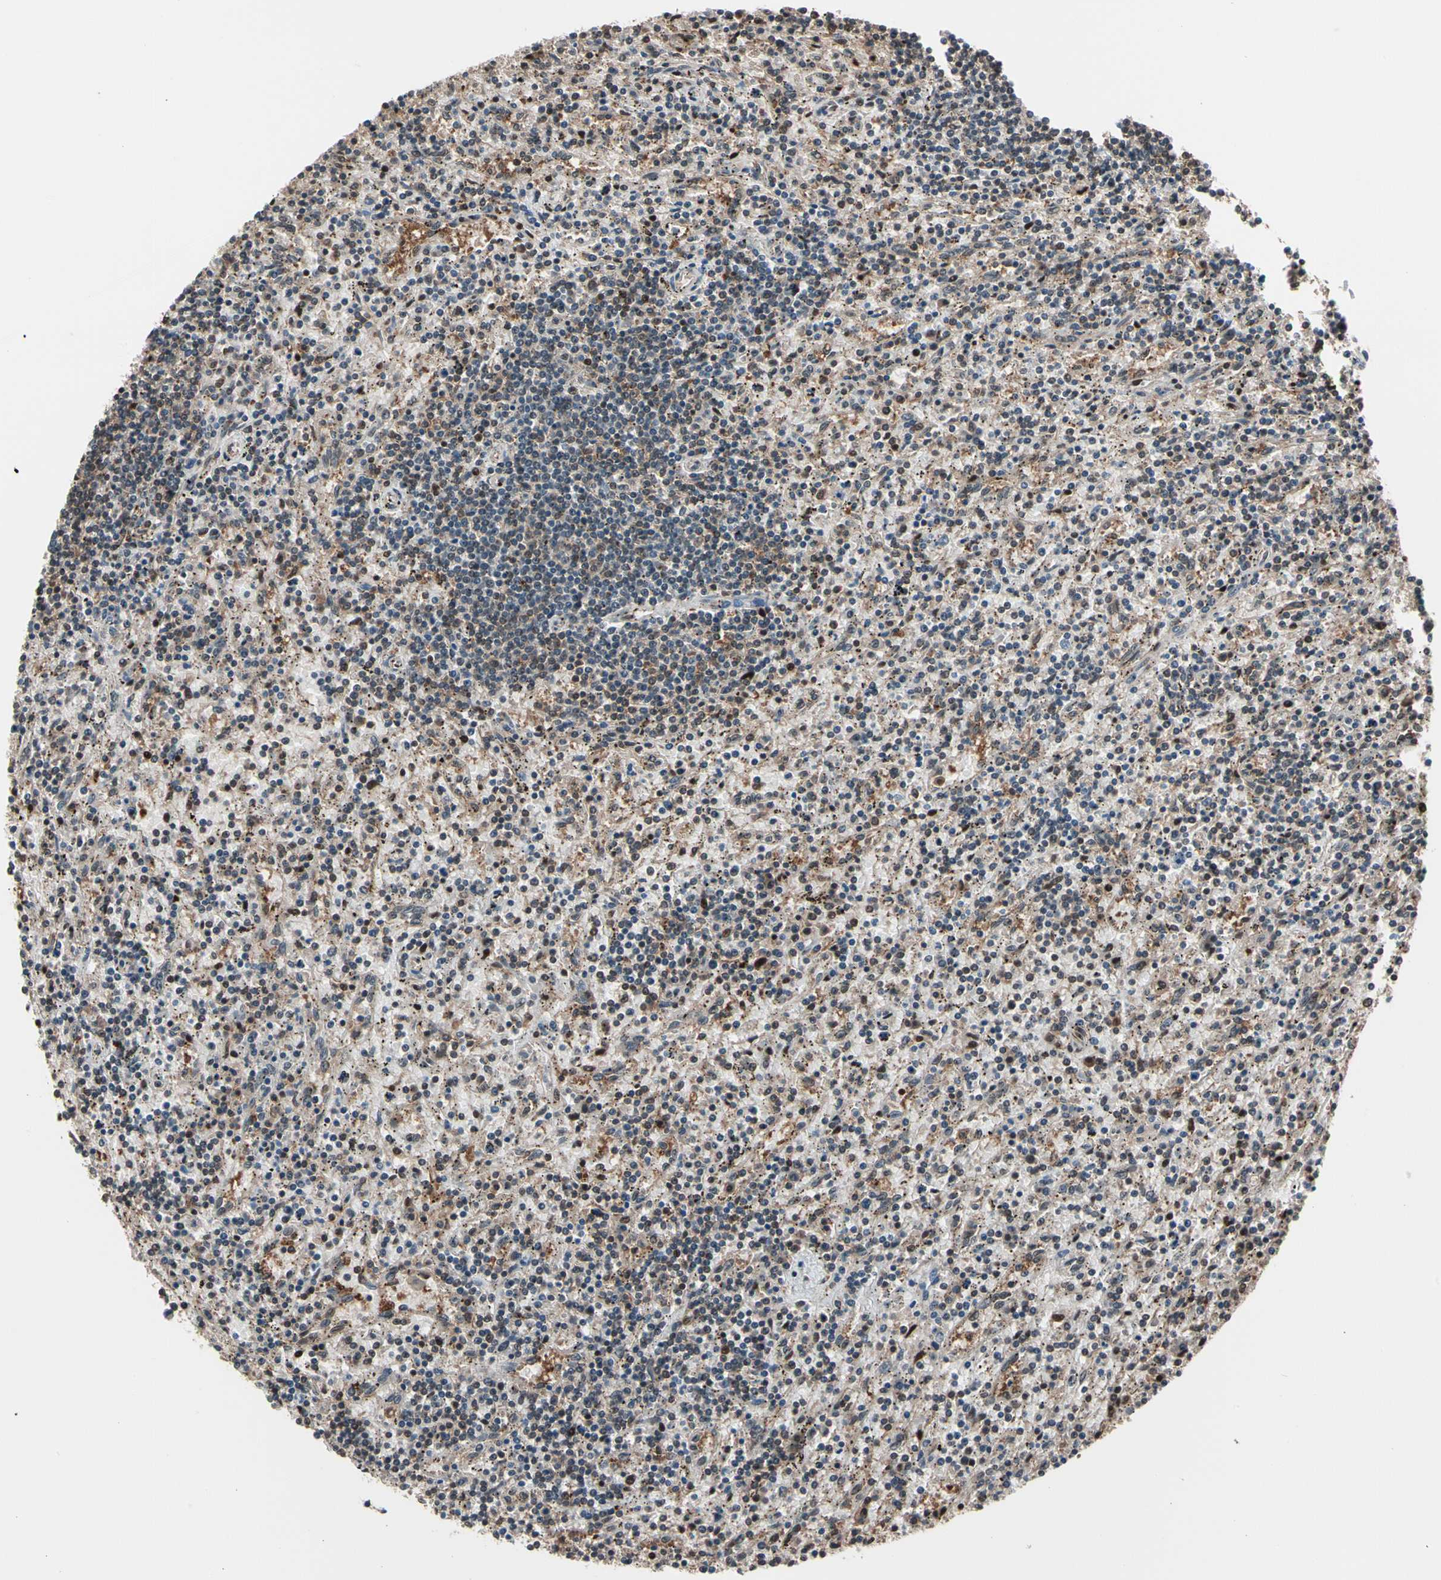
{"staining": {"intensity": "weak", "quantity": ">75%", "location": "cytoplasmic/membranous,nuclear"}, "tissue": "lymphoma", "cell_type": "Tumor cells", "image_type": "cancer", "snomed": [{"axis": "morphology", "description": "Malignant lymphoma, non-Hodgkin's type, Low grade"}, {"axis": "topography", "description": "Spleen"}], "caption": "A micrograph of human low-grade malignant lymphoma, non-Hodgkin's type stained for a protein demonstrates weak cytoplasmic/membranous and nuclear brown staining in tumor cells.", "gene": "PSMA2", "patient": {"sex": "male", "age": 76}}